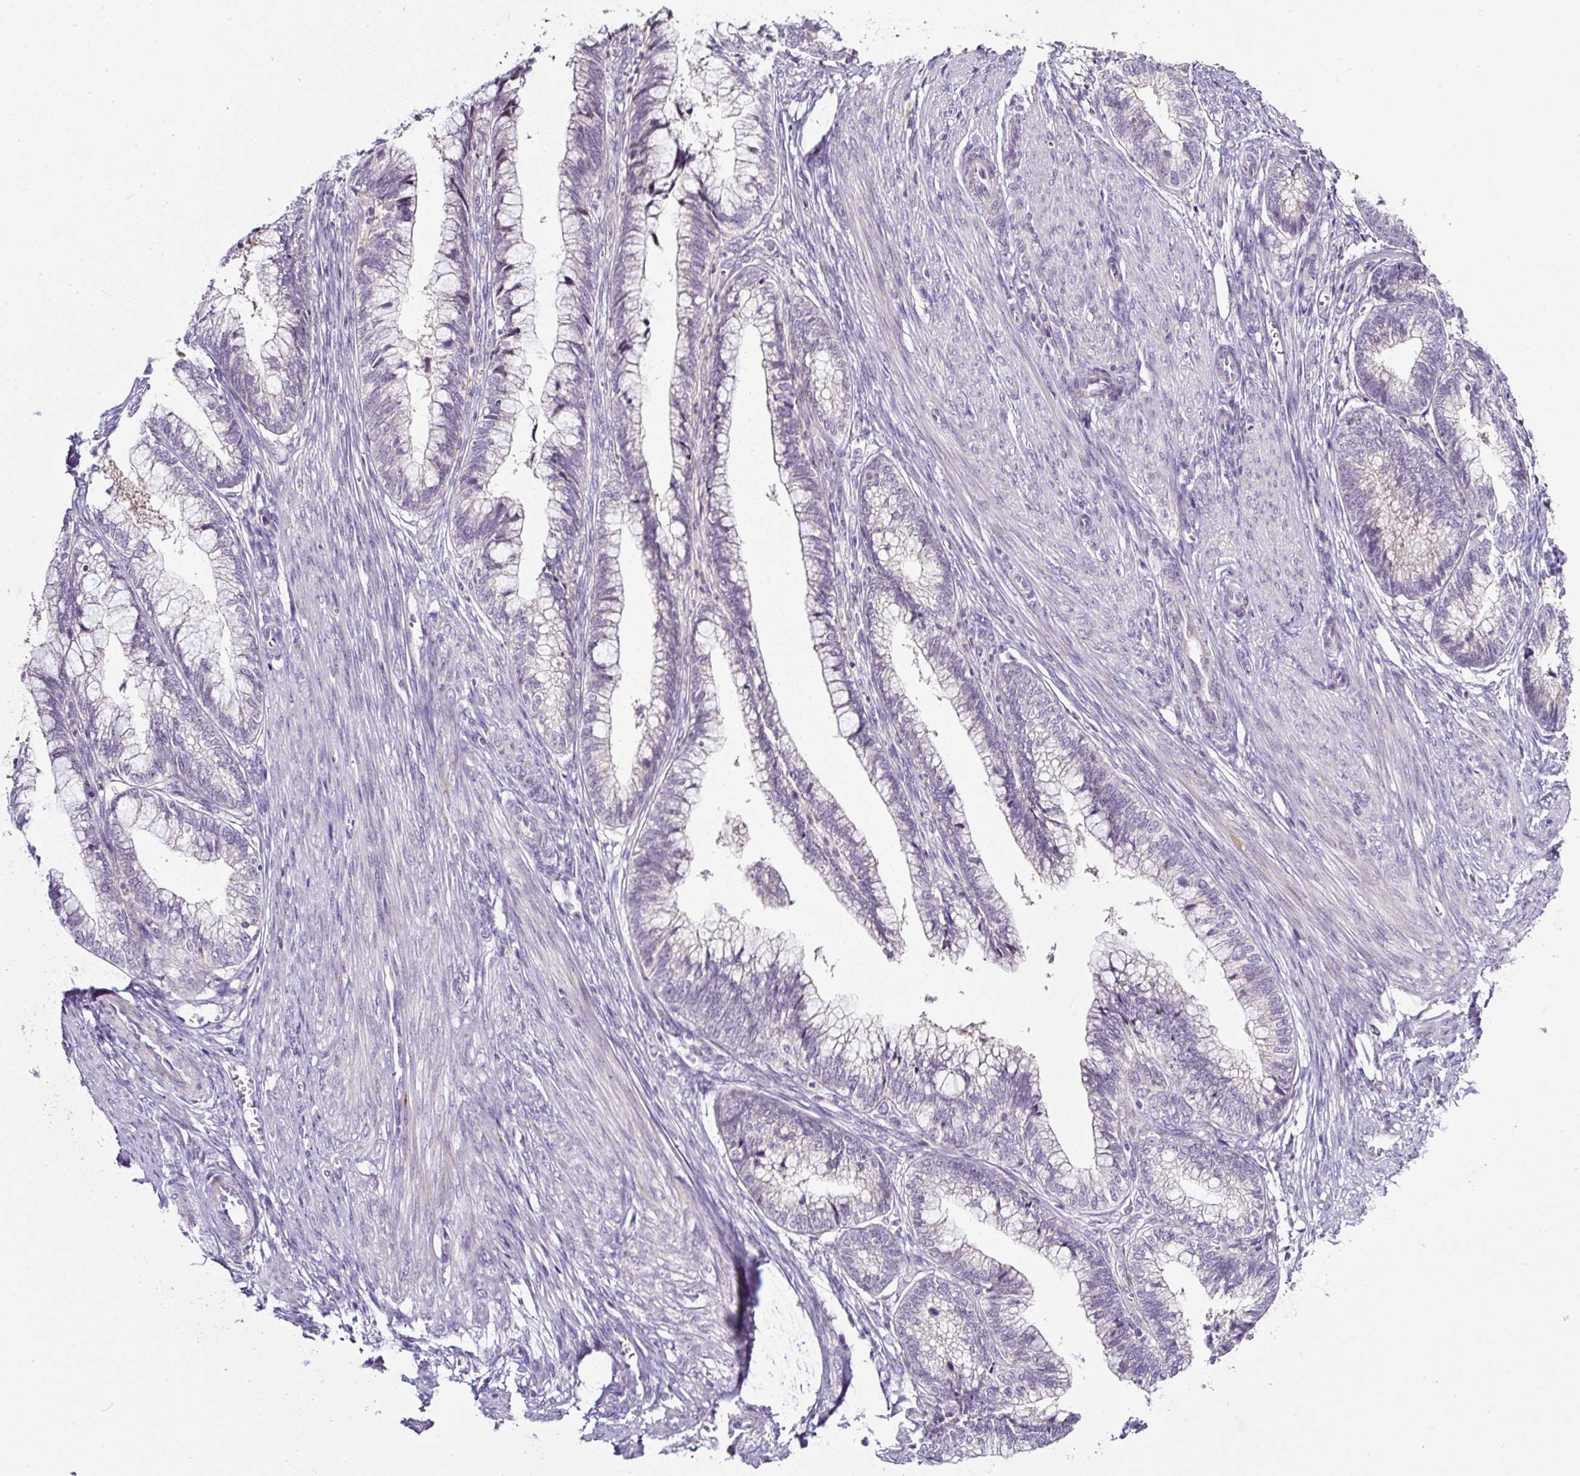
{"staining": {"intensity": "negative", "quantity": "none", "location": "none"}, "tissue": "cervical cancer", "cell_type": "Tumor cells", "image_type": "cancer", "snomed": [{"axis": "morphology", "description": "Adenocarcinoma, NOS"}, {"axis": "topography", "description": "Cervix"}], "caption": "An image of human cervical adenocarcinoma is negative for staining in tumor cells.", "gene": "HPS4", "patient": {"sex": "female", "age": 44}}